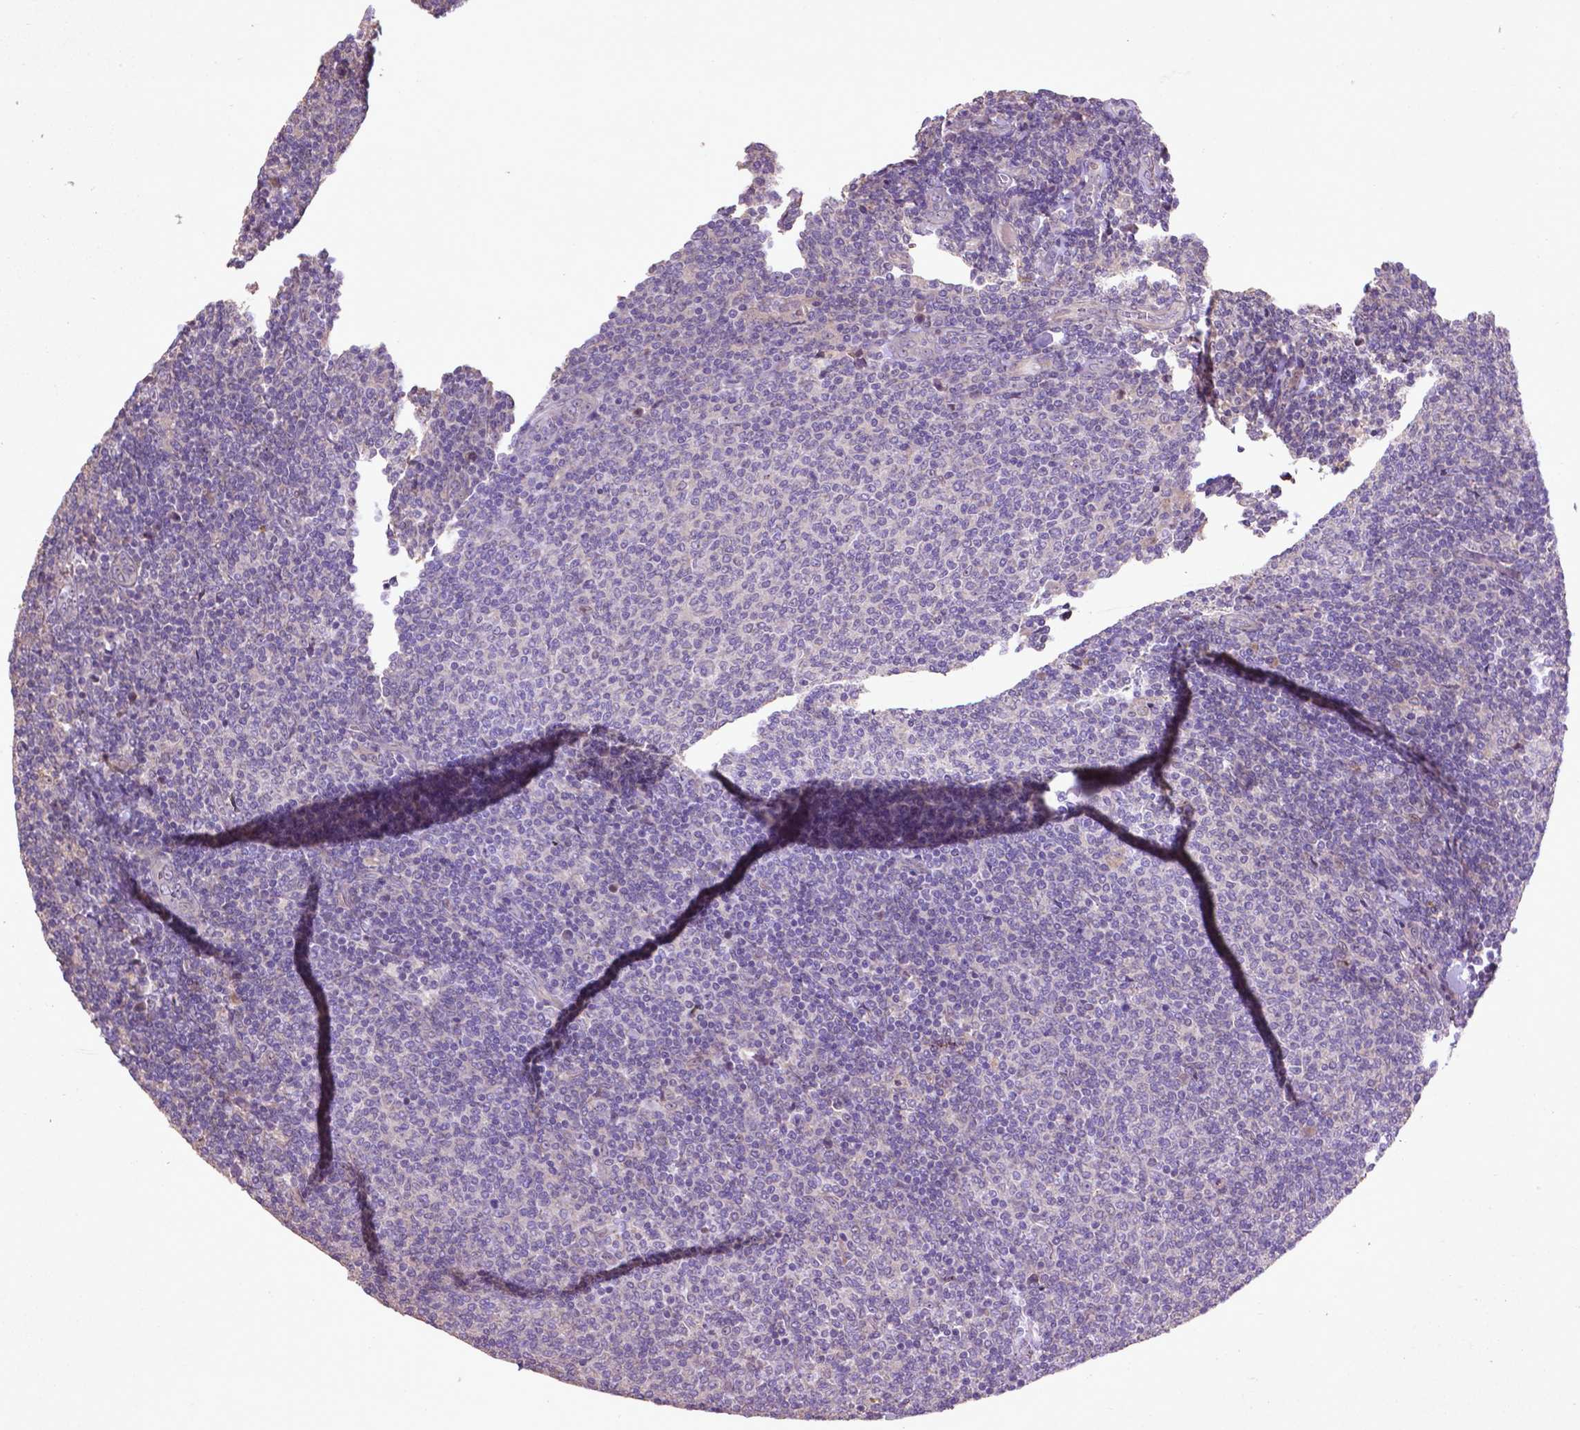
{"staining": {"intensity": "negative", "quantity": "none", "location": "none"}, "tissue": "lymphoma", "cell_type": "Tumor cells", "image_type": "cancer", "snomed": [{"axis": "morphology", "description": "Malignant lymphoma, non-Hodgkin's type, Low grade"}, {"axis": "topography", "description": "Lymph node"}], "caption": "Human low-grade malignant lymphoma, non-Hodgkin's type stained for a protein using IHC exhibits no positivity in tumor cells.", "gene": "COQ2", "patient": {"sex": "male", "age": 52}}